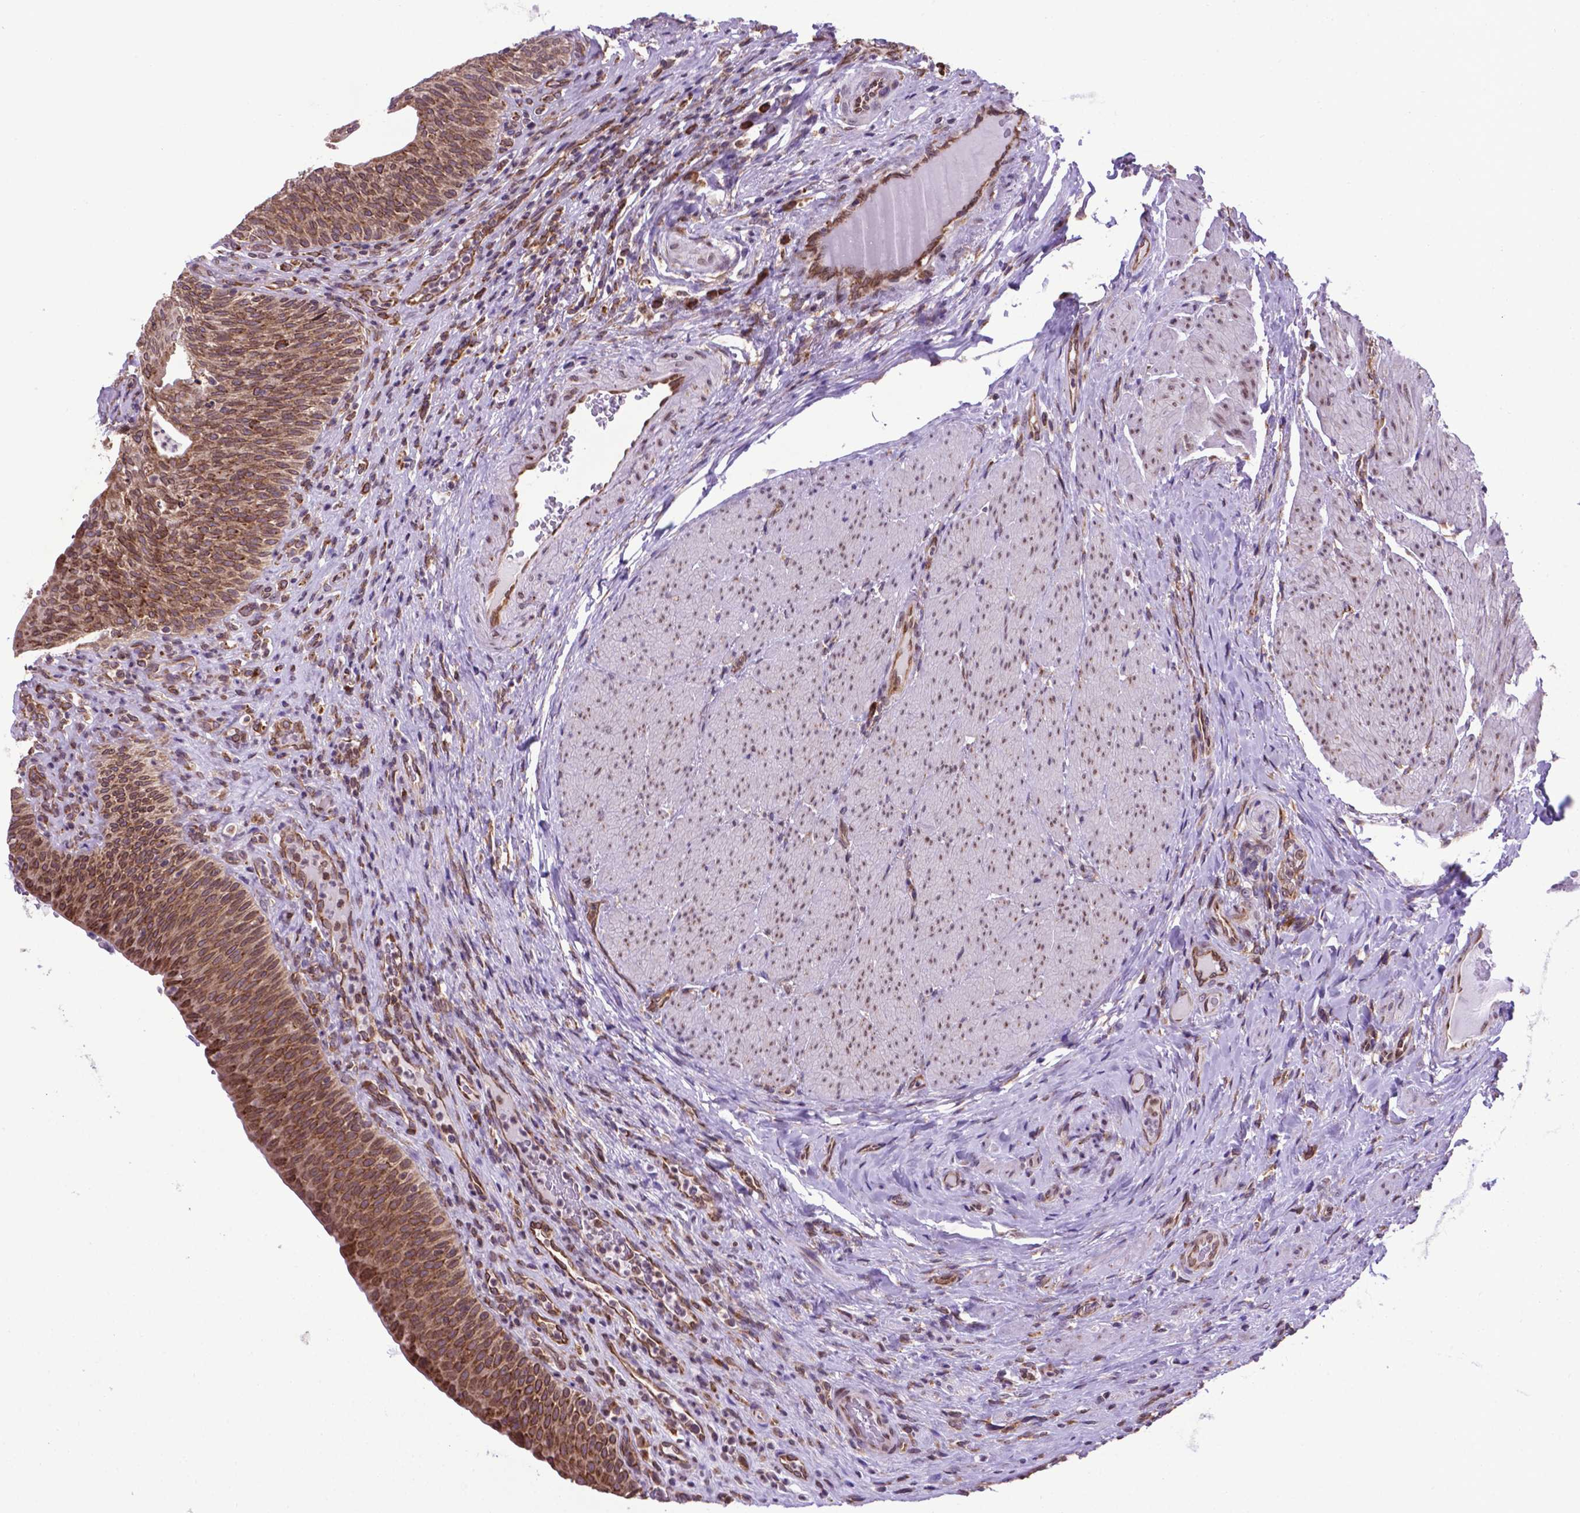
{"staining": {"intensity": "moderate", "quantity": ">75%", "location": "cytoplasmic/membranous"}, "tissue": "urinary bladder", "cell_type": "Urothelial cells", "image_type": "normal", "snomed": [{"axis": "morphology", "description": "Normal tissue, NOS"}, {"axis": "topography", "description": "Urinary bladder"}, {"axis": "topography", "description": "Peripheral nerve tissue"}], "caption": "Urothelial cells exhibit medium levels of moderate cytoplasmic/membranous staining in approximately >75% of cells in normal human urinary bladder.", "gene": "ENSG00000269590", "patient": {"sex": "male", "age": 66}}